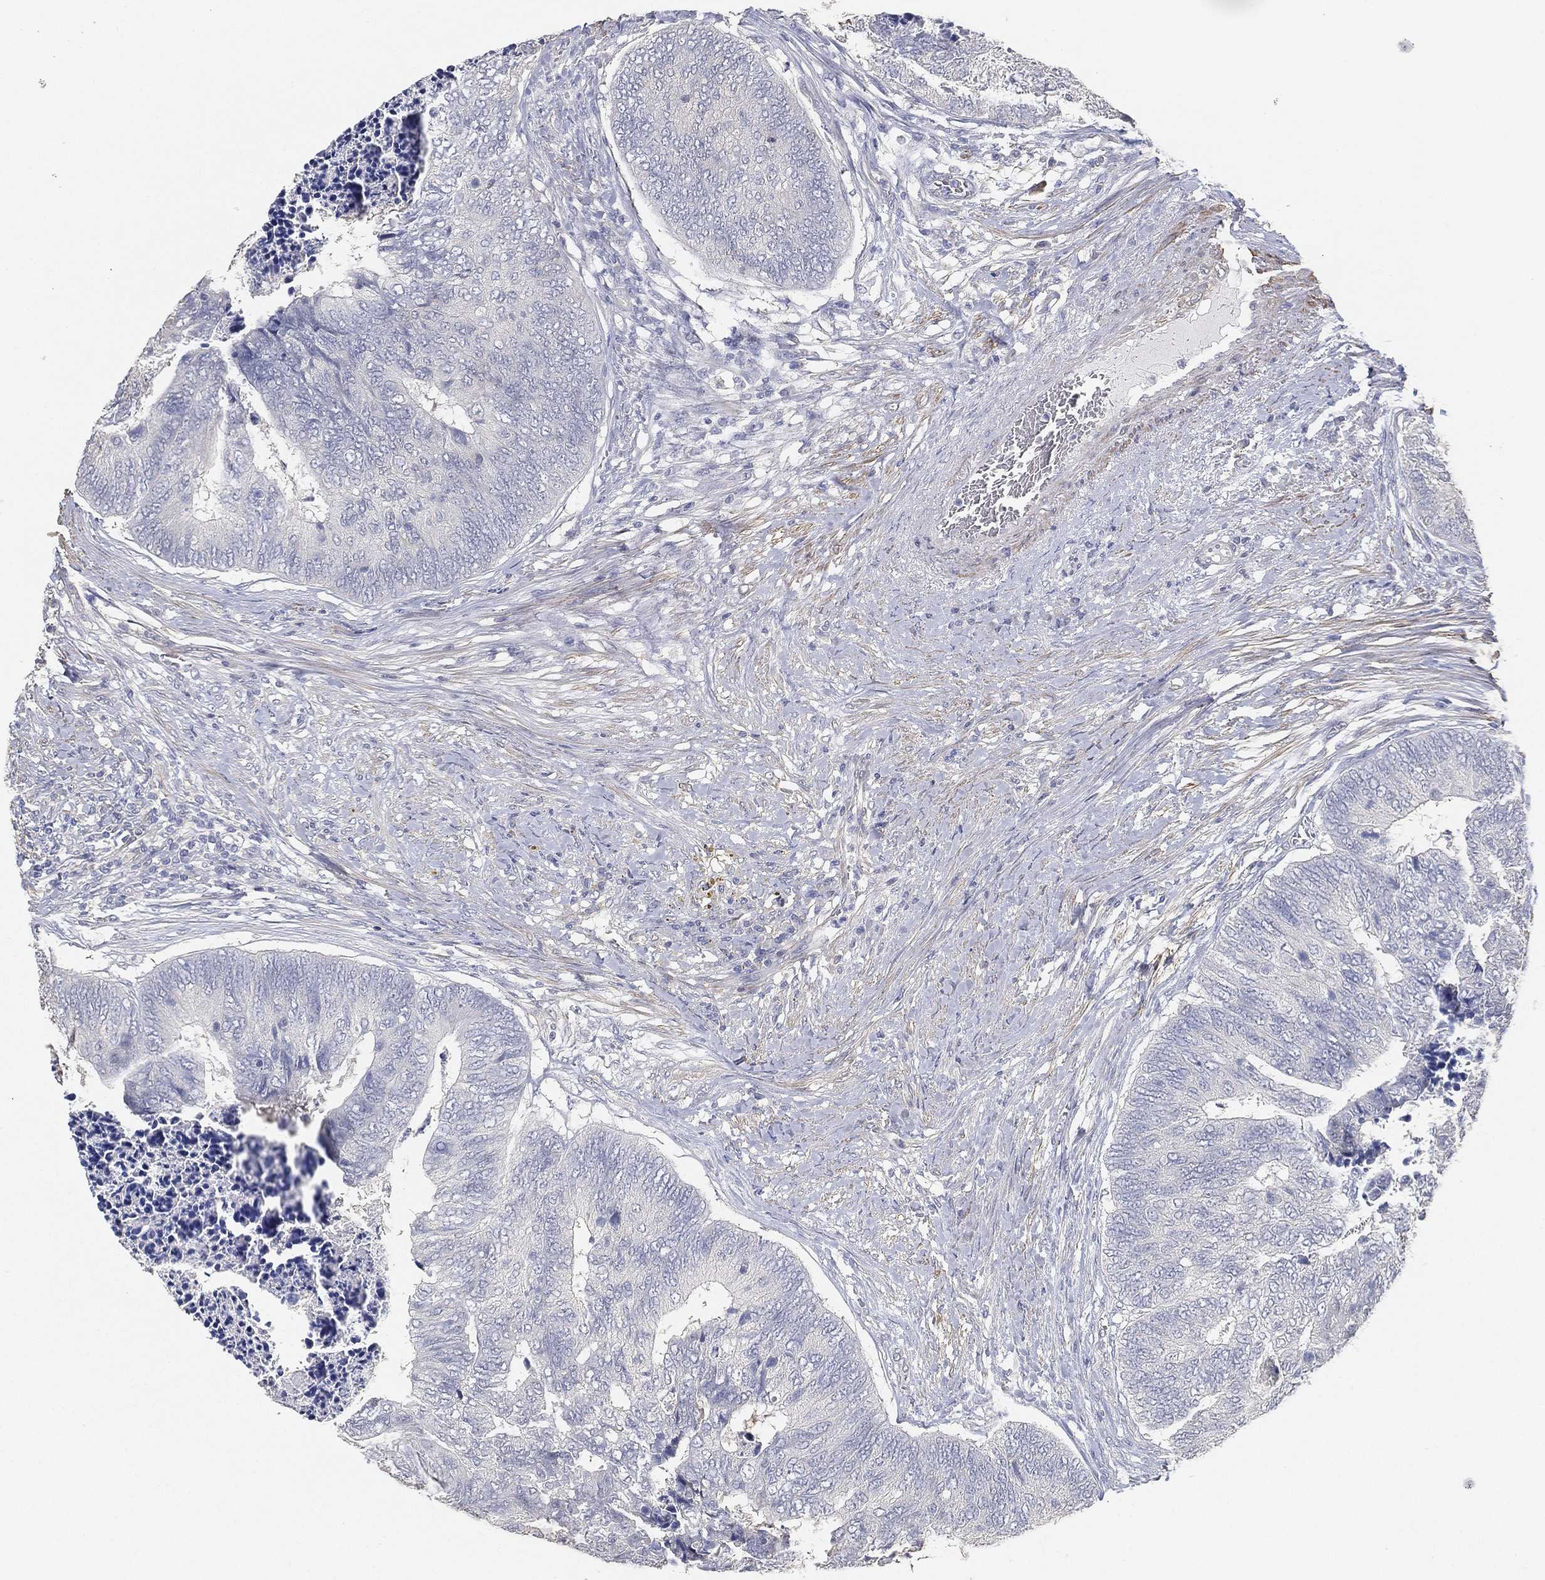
{"staining": {"intensity": "negative", "quantity": "none", "location": "none"}, "tissue": "colorectal cancer", "cell_type": "Tumor cells", "image_type": "cancer", "snomed": [{"axis": "morphology", "description": "Adenocarcinoma, NOS"}, {"axis": "topography", "description": "Colon"}], "caption": "The histopathology image demonstrates no staining of tumor cells in colorectal cancer (adenocarcinoma).", "gene": "GPR61", "patient": {"sex": "female", "age": 67}}